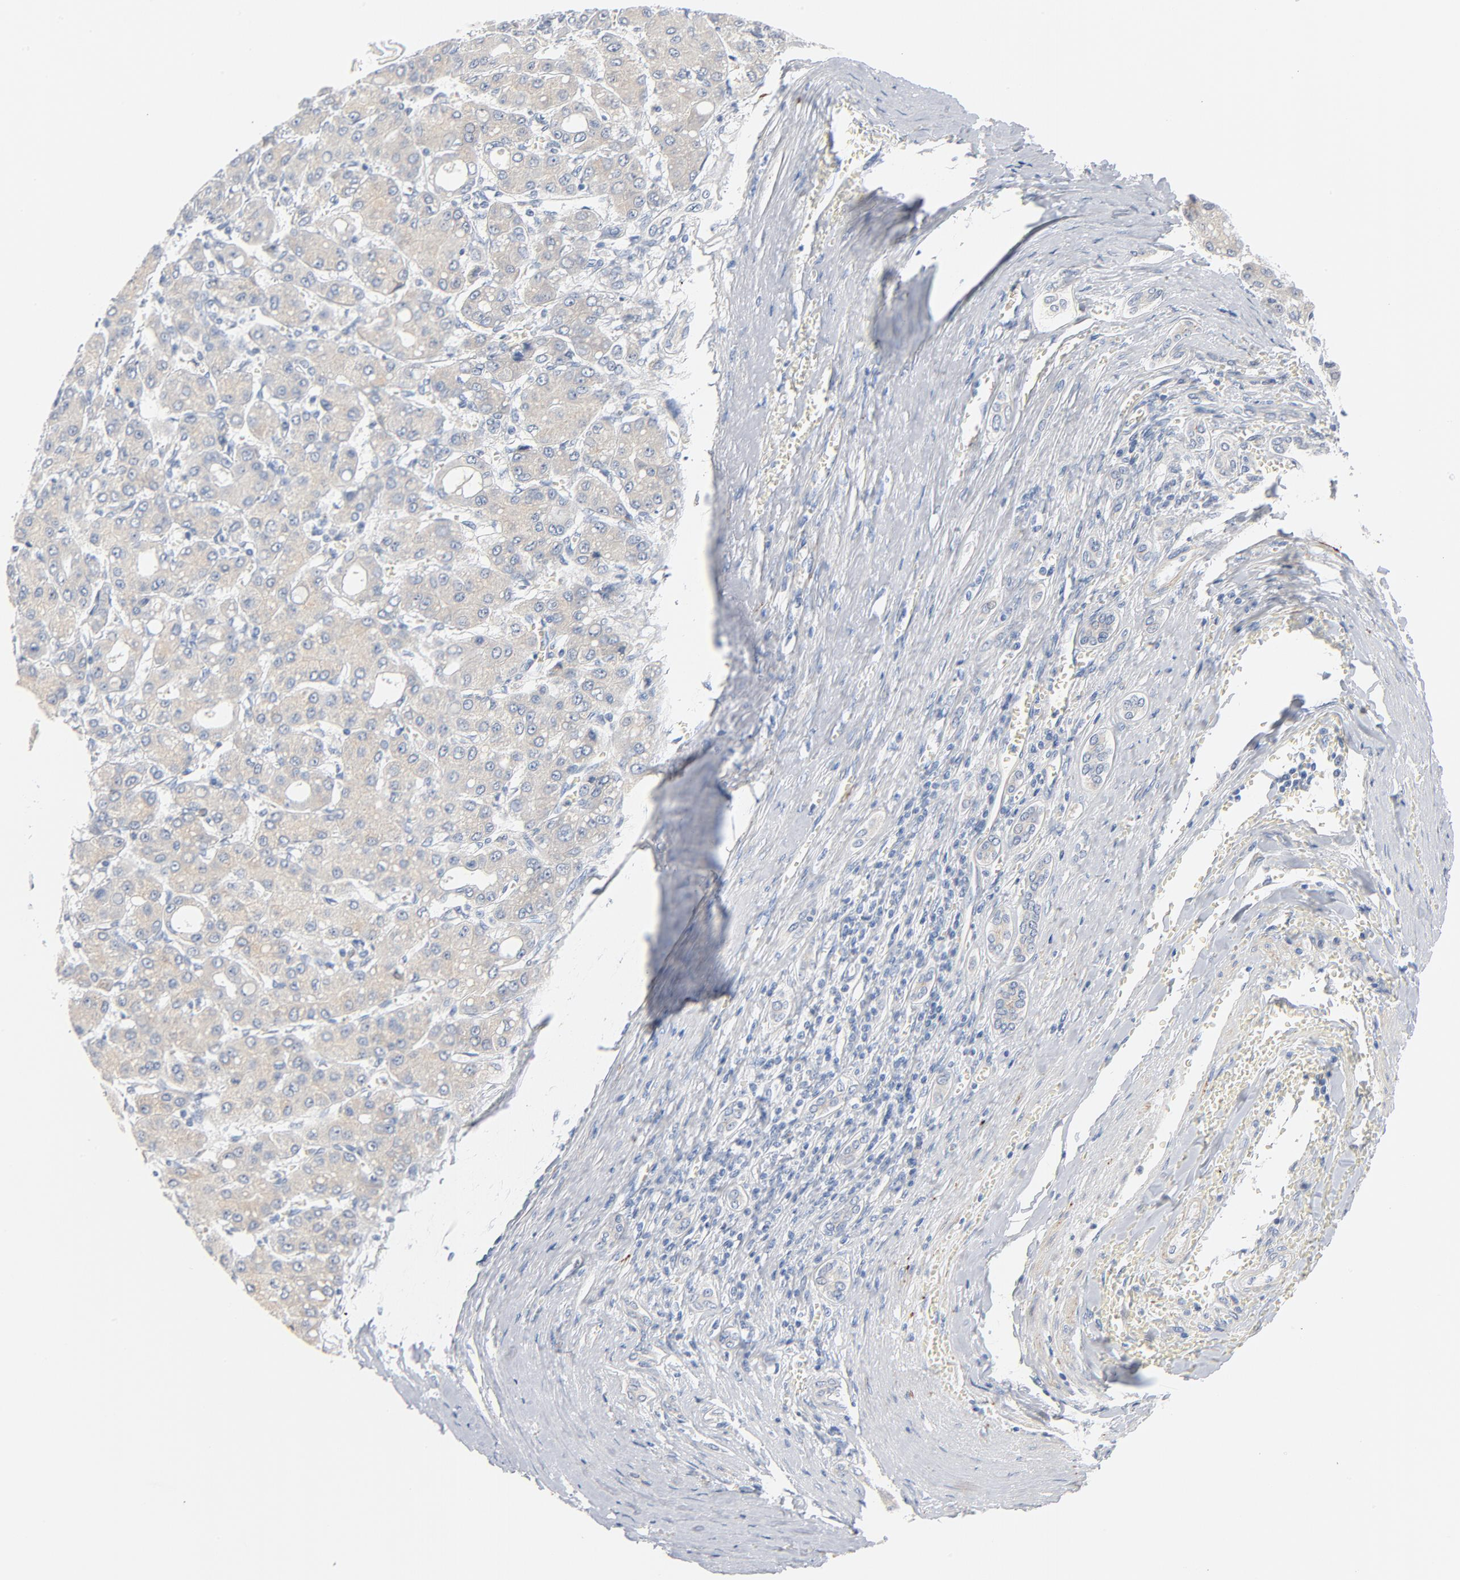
{"staining": {"intensity": "negative", "quantity": "none", "location": "none"}, "tissue": "liver cancer", "cell_type": "Tumor cells", "image_type": "cancer", "snomed": [{"axis": "morphology", "description": "Carcinoma, Hepatocellular, NOS"}, {"axis": "topography", "description": "Liver"}], "caption": "Liver hepatocellular carcinoma was stained to show a protein in brown. There is no significant expression in tumor cells. (DAB immunohistochemistry with hematoxylin counter stain).", "gene": "IFT43", "patient": {"sex": "male", "age": 69}}